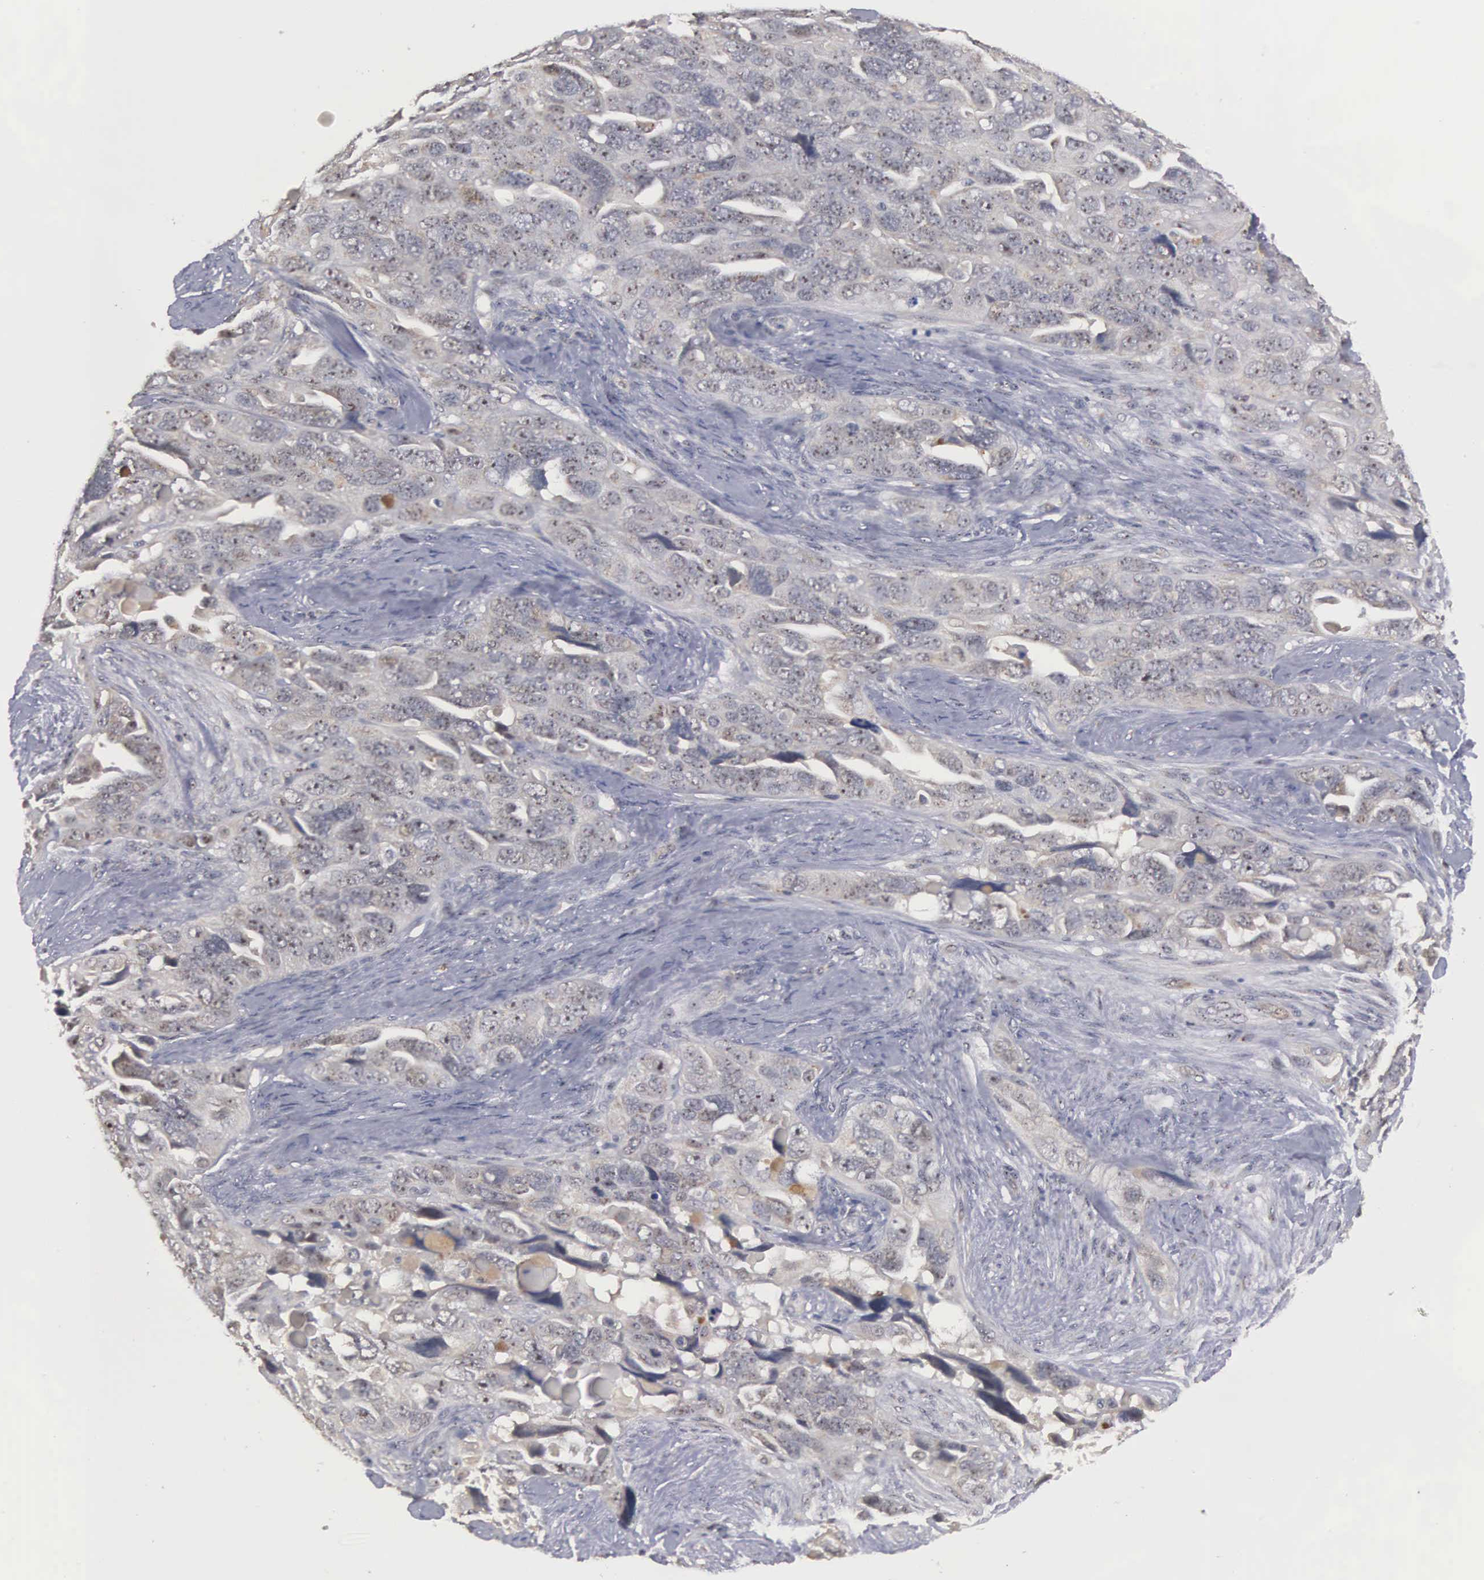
{"staining": {"intensity": "weak", "quantity": ">75%", "location": "cytoplasmic/membranous"}, "tissue": "ovarian cancer", "cell_type": "Tumor cells", "image_type": "cancer", "snomed": [{"axis": "morphology", "description": "Cystadenocarcinoma, serous, NOS"}, {"axis": "topography", "description": "Ovary"}], "caption": "Tumor cells demonstrate weak cytoplasmic/membranous expression in about >75% of cells in ovarian cancer.", "gene": "AMN", "patient": {"sex": "female", "age": 63}}